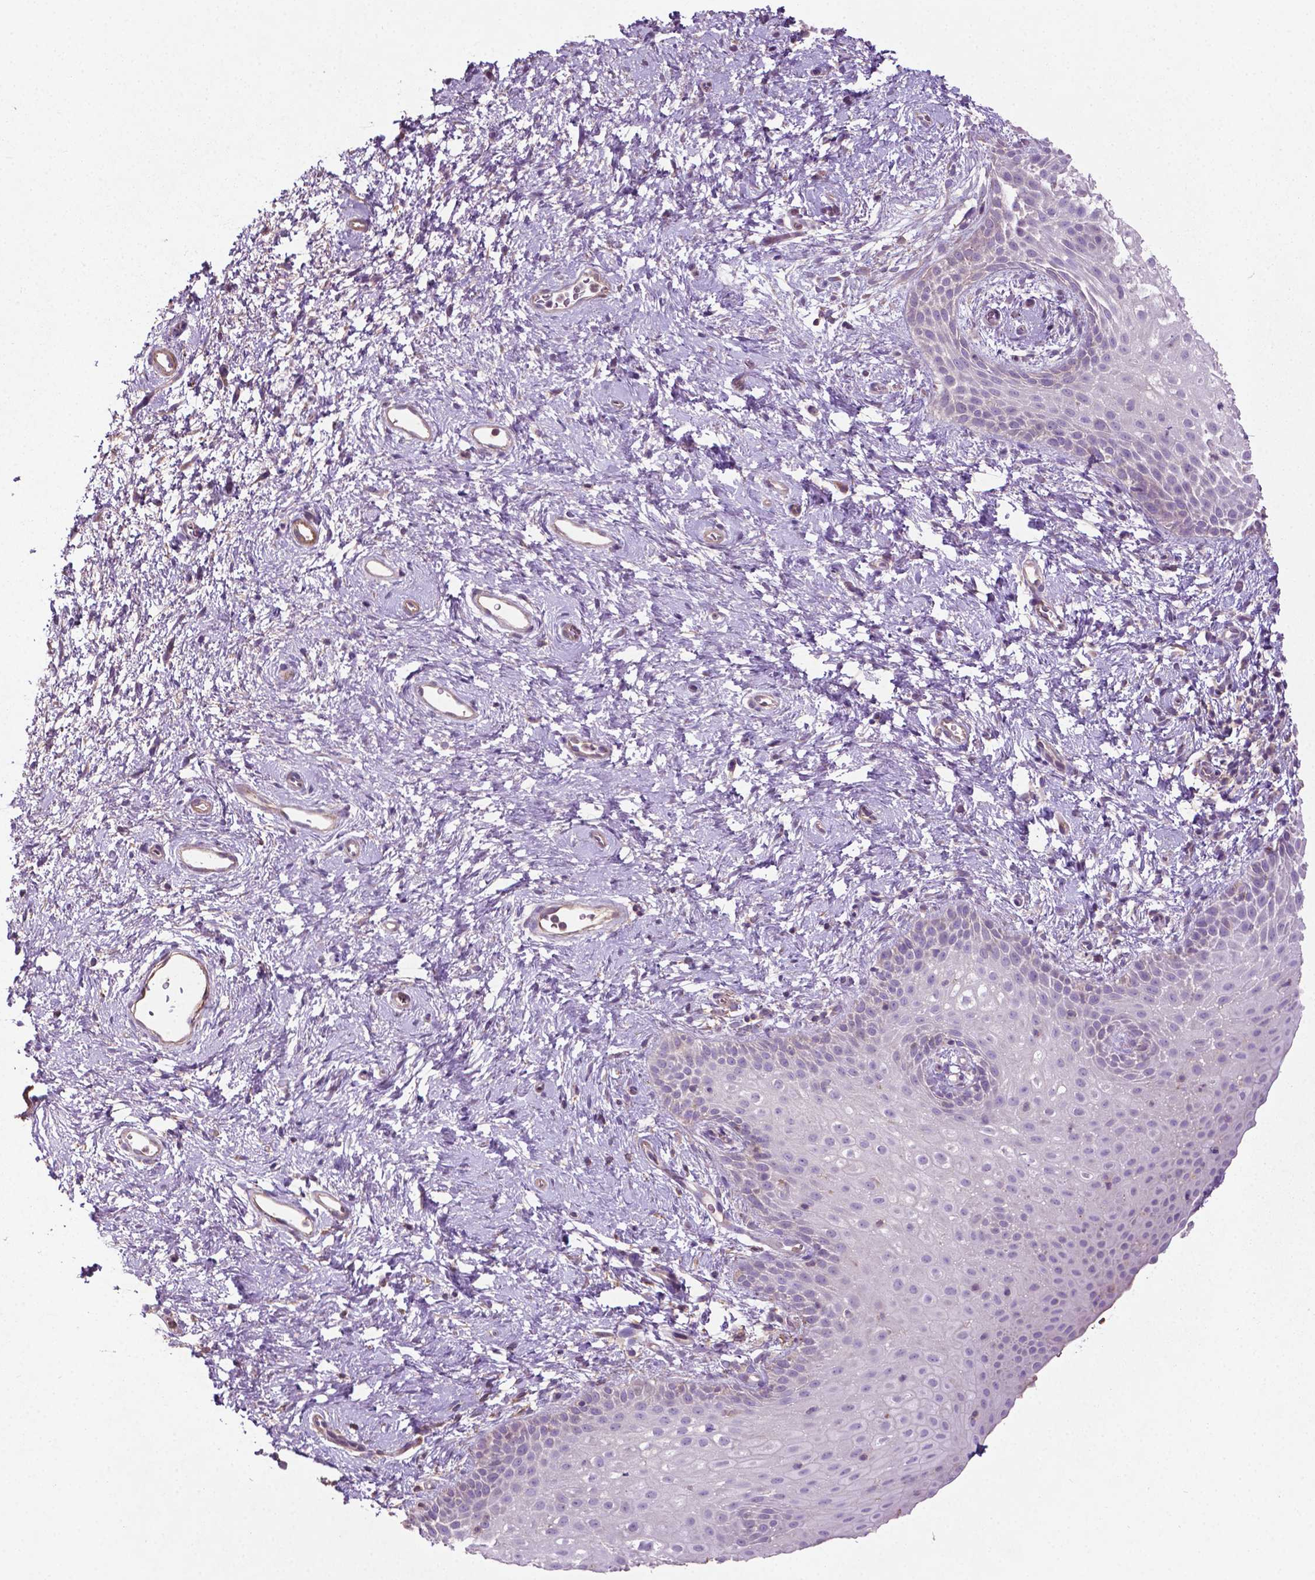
{"staining": {"intensity": "negative", "quantity": "none", "location": "none"}, "tissue": "skin", "cell_type": "Epidermal cells", "image_type": "normal", "snomed": [{"axis": "morphology", "description": "Normal tissue, NOS"}, {"axis": "topography", "description": "Anal"}], "caption": "Immunohistochemical staining of benign human skin exhibits no significant staining in epidermal cells. Nuclei are stained in blue.", "gene": "BMP4", "patient": {"sex": "female", "age": 46}}